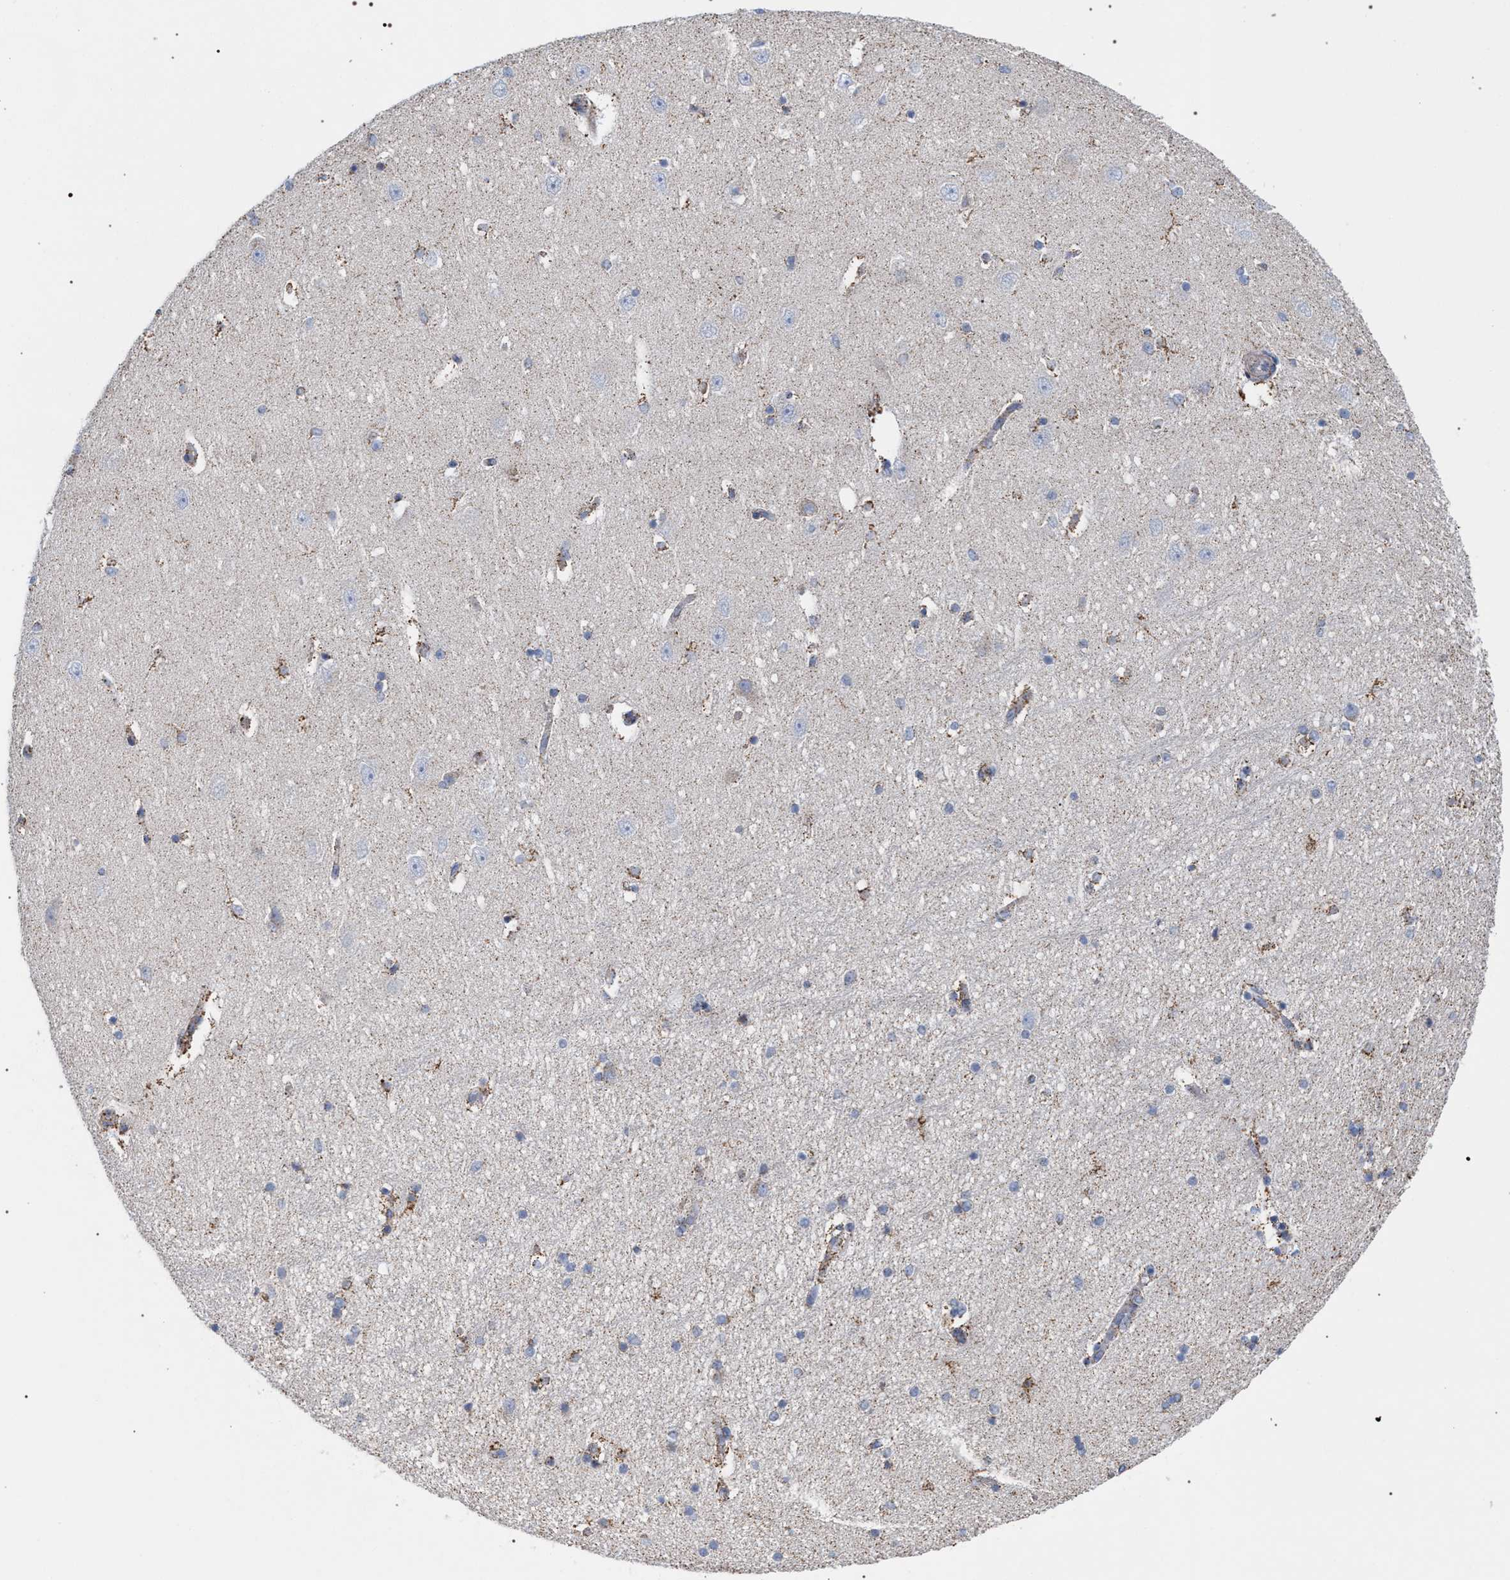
{"staining": {"intensity": "moderate", "quantity": "25%-75%", "location": "cytoplasmic/membranous"}, "tissue": "hippocampus", "cell_type": "Glial cells", "image_type": "normal", "snomed": [{"axis": "morphology", "description": "Normal tissue, NOS"}, {"axis": "topography", "description": "Hippocampus"}], "caption": "Immunohistochemical staining of normal human hippocampus reveals moderate cytoplasmic/membranous protein staining in about 25%-75% of glial cells.", "gene": "ECI2", "patient": {"sex": "female", "age": 54}}